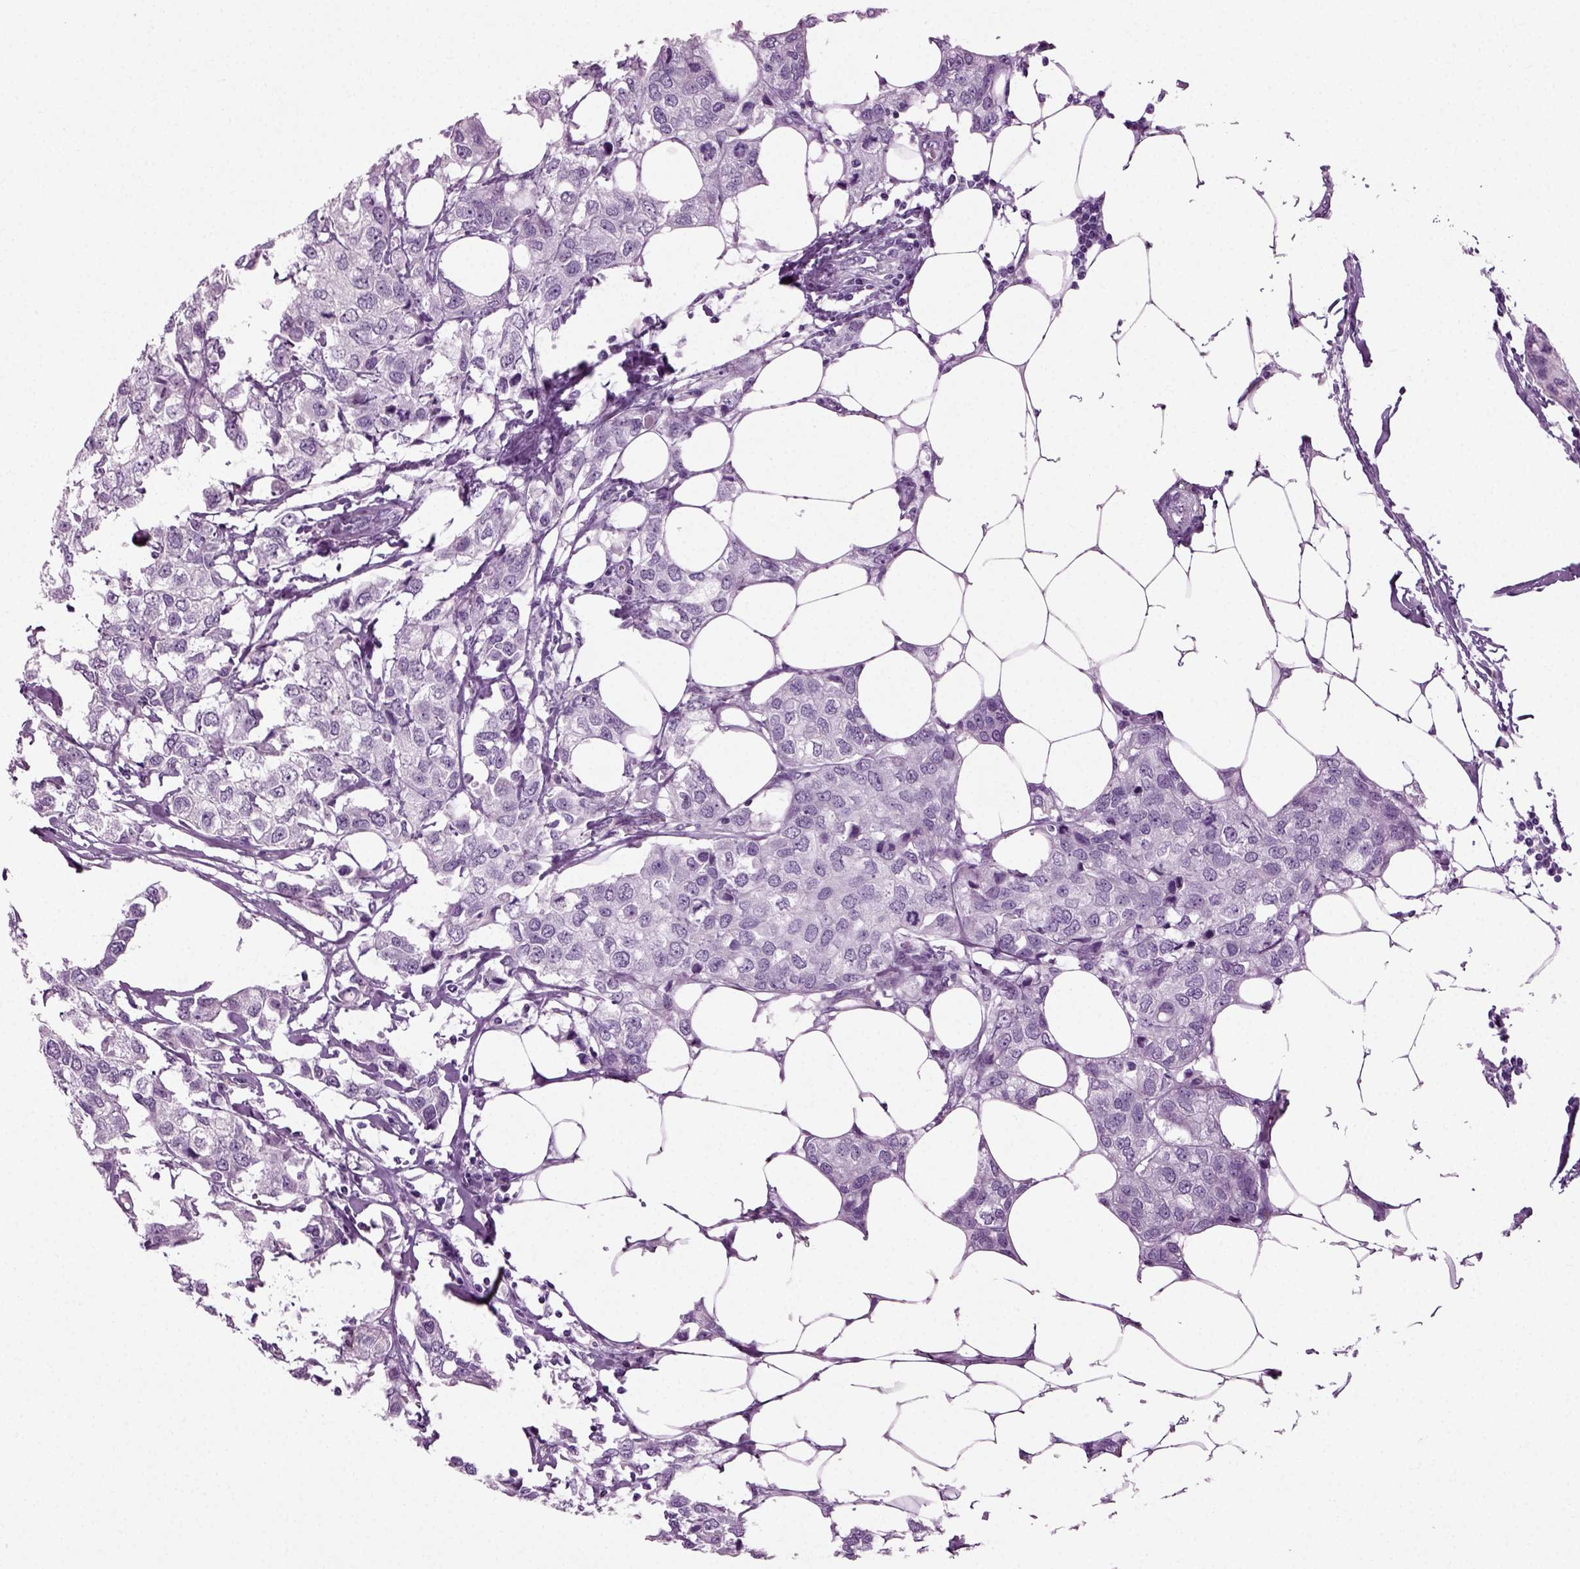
{"staining": {"intensity": "negative", "quantity": "none", "location": "none"}, "tissue": "breast cancer", "cell_type": "Tumor cells", "image_type": "cancer", "snomed": [{"axis": "morphology", "description": "Duct carcinoma"}, {"axis": "topography", "description": "Breast"}], "caption": "DAB immunohistochemical staining of breast cancer demonstrates no significant expression in tumor cells. (DAB (3,3'-diaminobenzidine) IHC with hematoxylin counter stain).", "gene": "PRLH", "patient": {"sex": "female", "age": 80}}